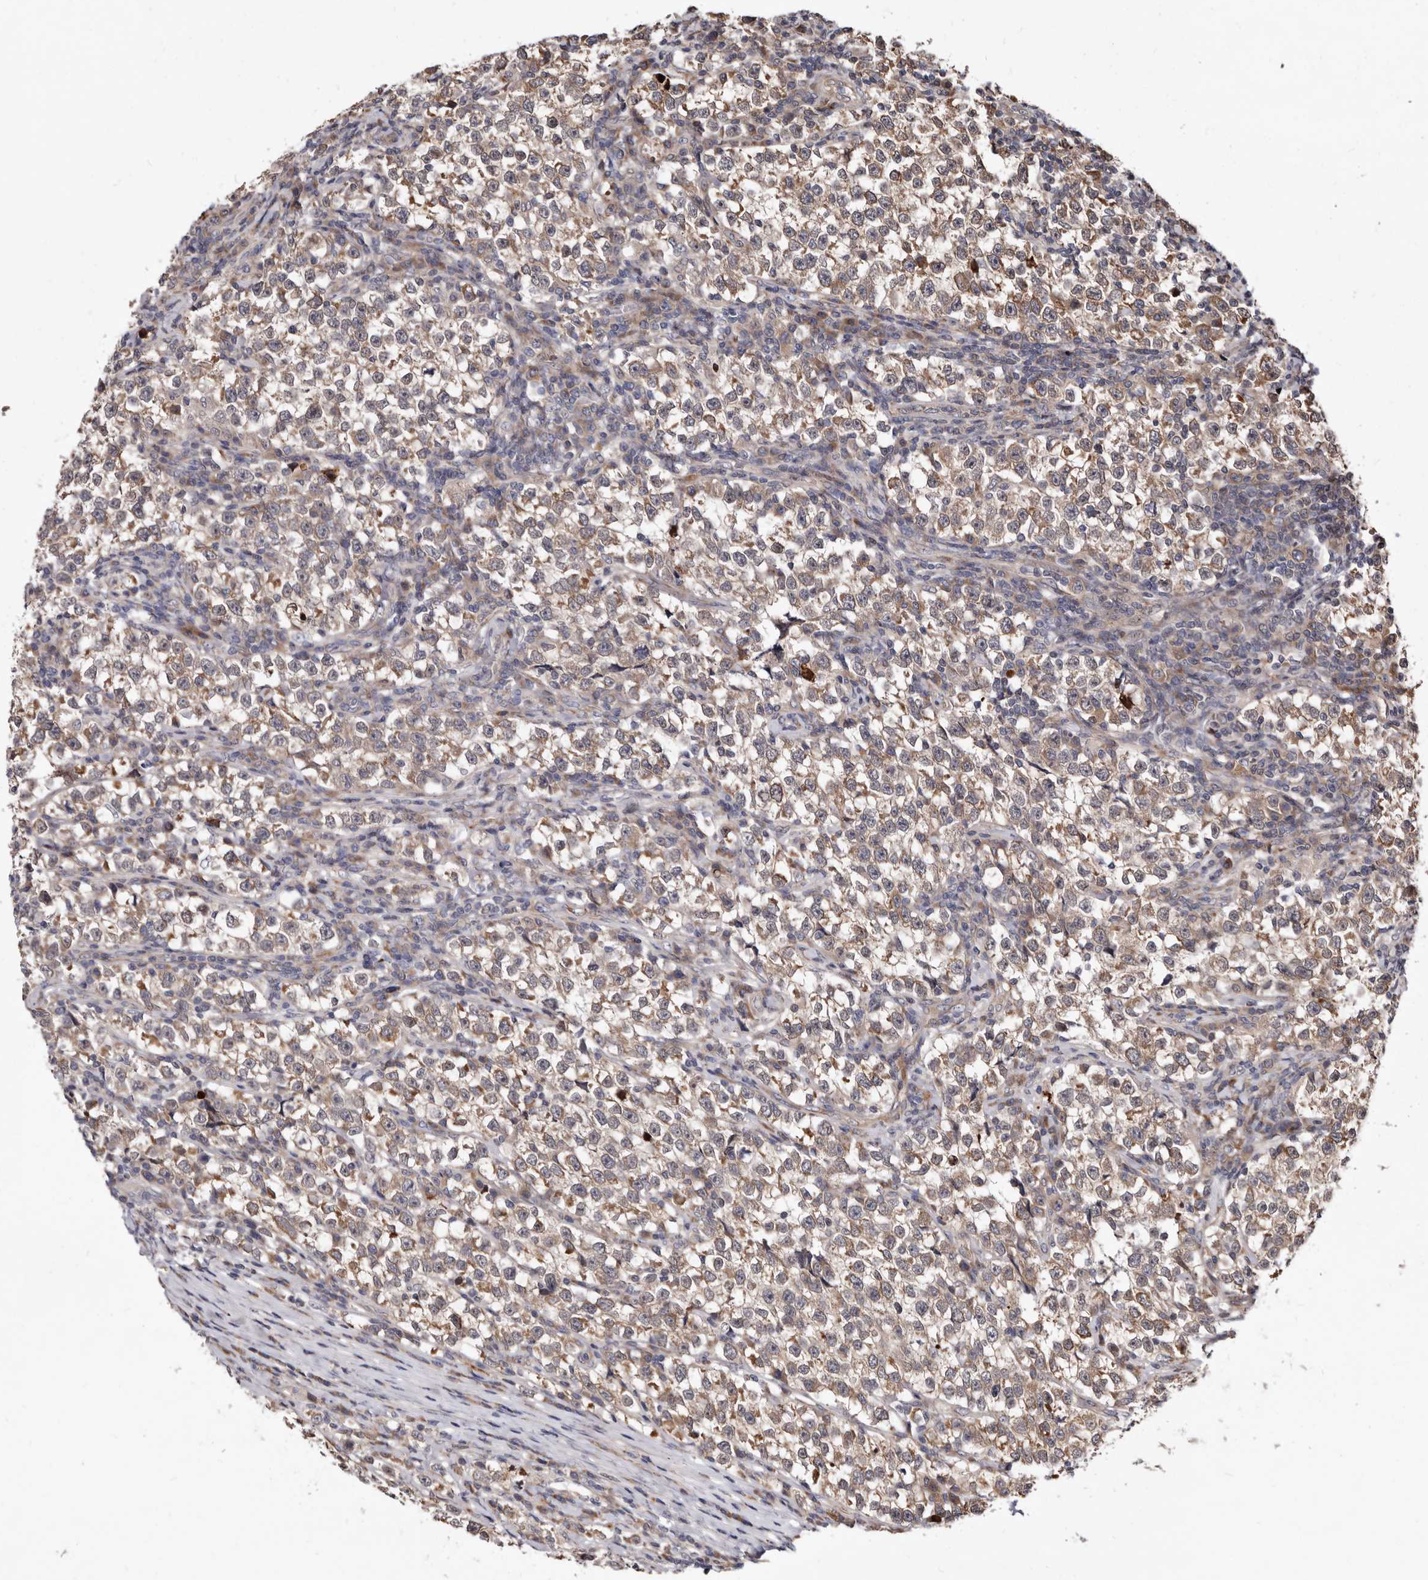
{"staining": {"intensity": "weak", "quantity": "25%-75%", "location": "cytoplasmic/membranous"}, "tissue": "testis cancer", "cell_type": "Tumor cells", "image_type": "cancer", "snomed": [{"axis": "morphology", "description": "Normal tissue, NOS"}, {"axis": "morphology", "description": "Seminoma, NOS"}, {"axis": "topography", "description": "Testis"}], "caption": "The photomicrograph shows staining of testis cancer (seminoma), revealing weak cytoplasmic/membranous protein positivity (brown color) within tumor cells.", "gene": "WEE2", "patient": {"sex": "male", "age": 43}}